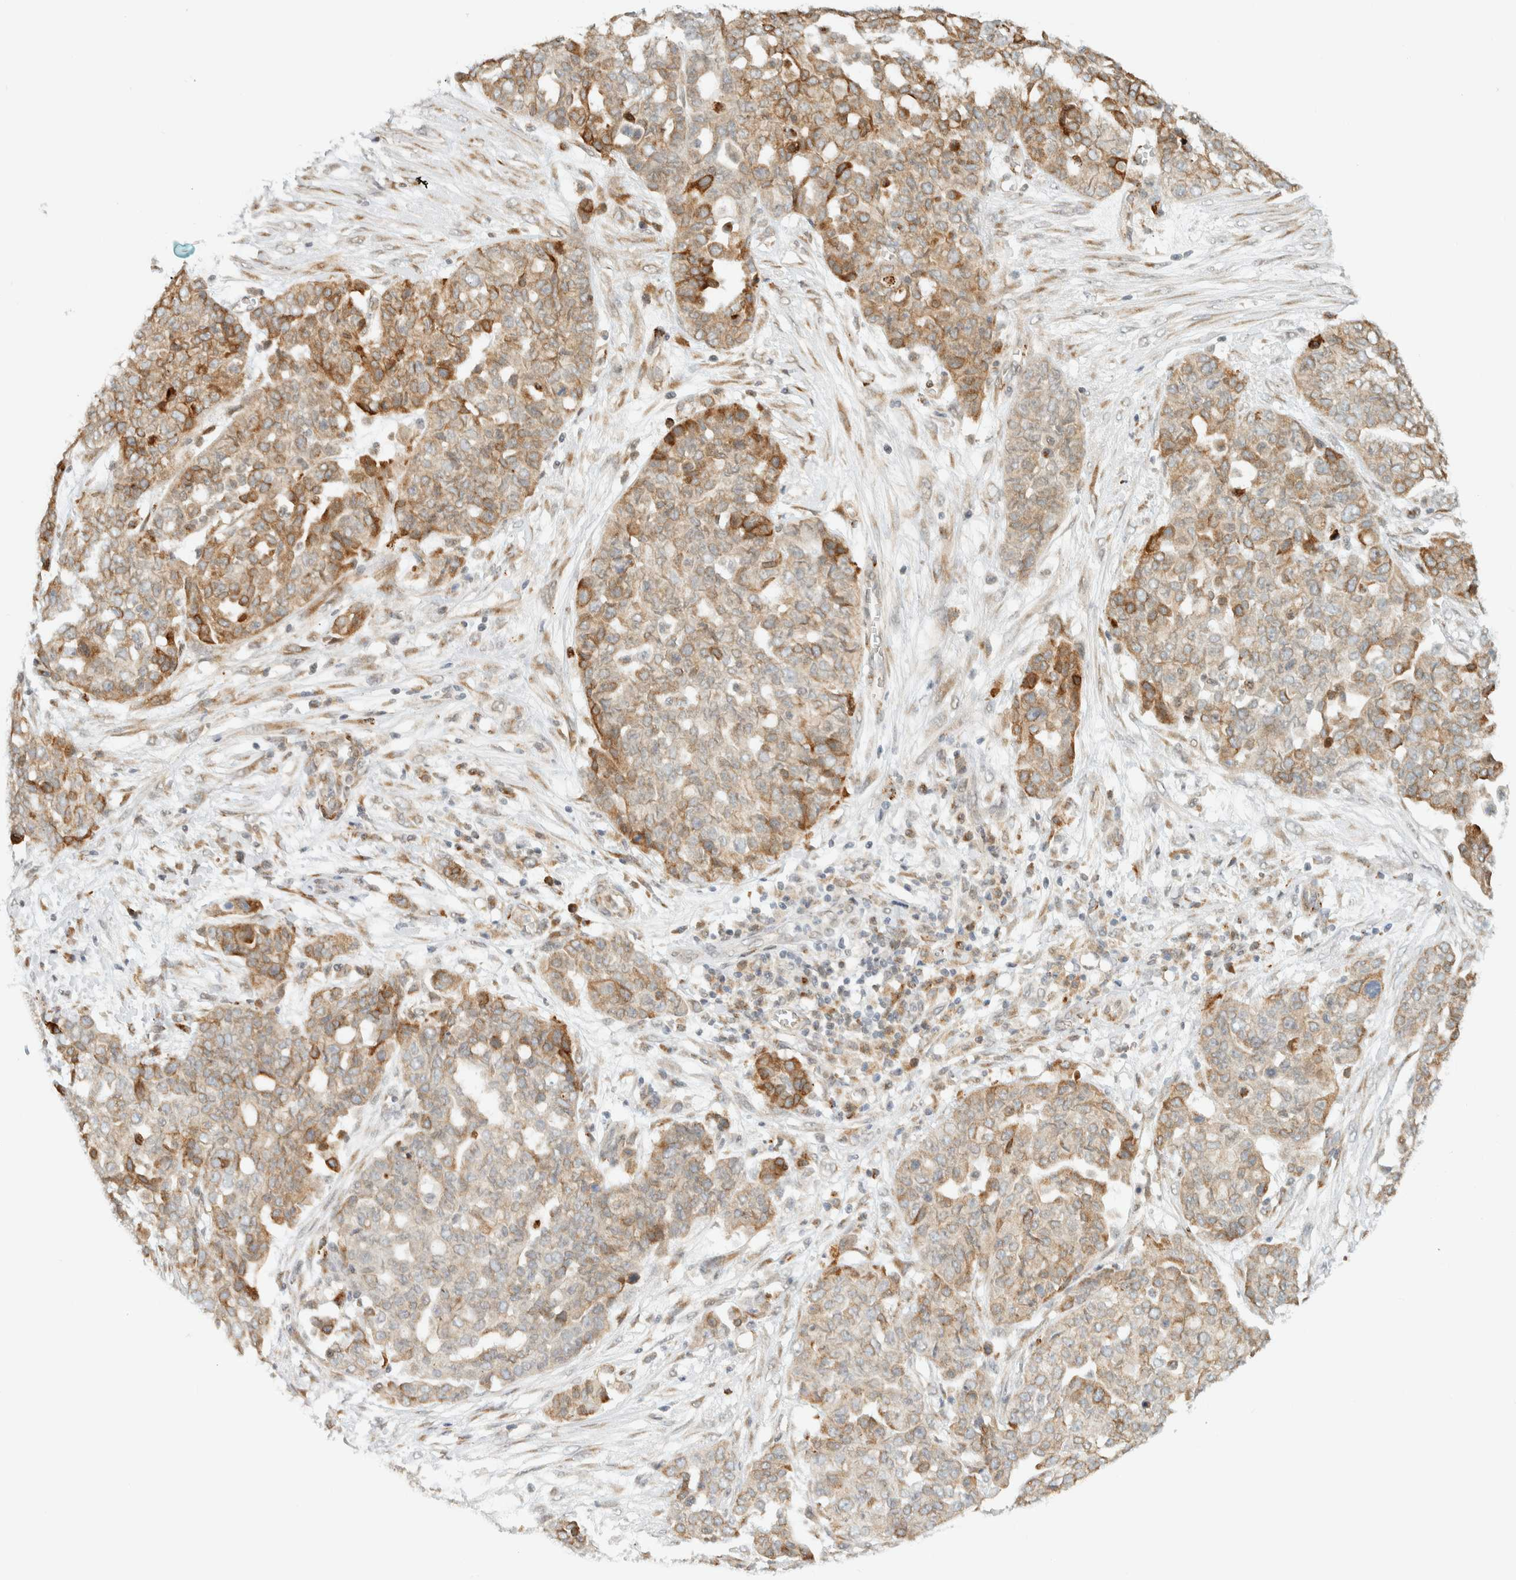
{"staining": {"intensity": "moderate", "quantity": "<25%", "location": "cytoplasmic/membranous"}, "tissue": "ovarian cancer", "cell_type": "Tumor cells", "image_type": "cancer", "snomed": [{"axis": "morphology", "description": "Cystadenocarcinoma, serous, NOS"}, {"axis": "topography", "description": "Soft tissue"}, {"axis": "topography", "description": "Ovary"}], "caption": "Tumor cells show low levels of moderate cytoplasmic/membranous staining in about <25% of cells in serous cystadenocarcinoma (ovarian). (DAB (3,3'-diaminobenzidine) IHC with brightfield microscopy, high magnification).", "gene": "ITPRID1", "patient": {"sex": "female", "age": 57}}